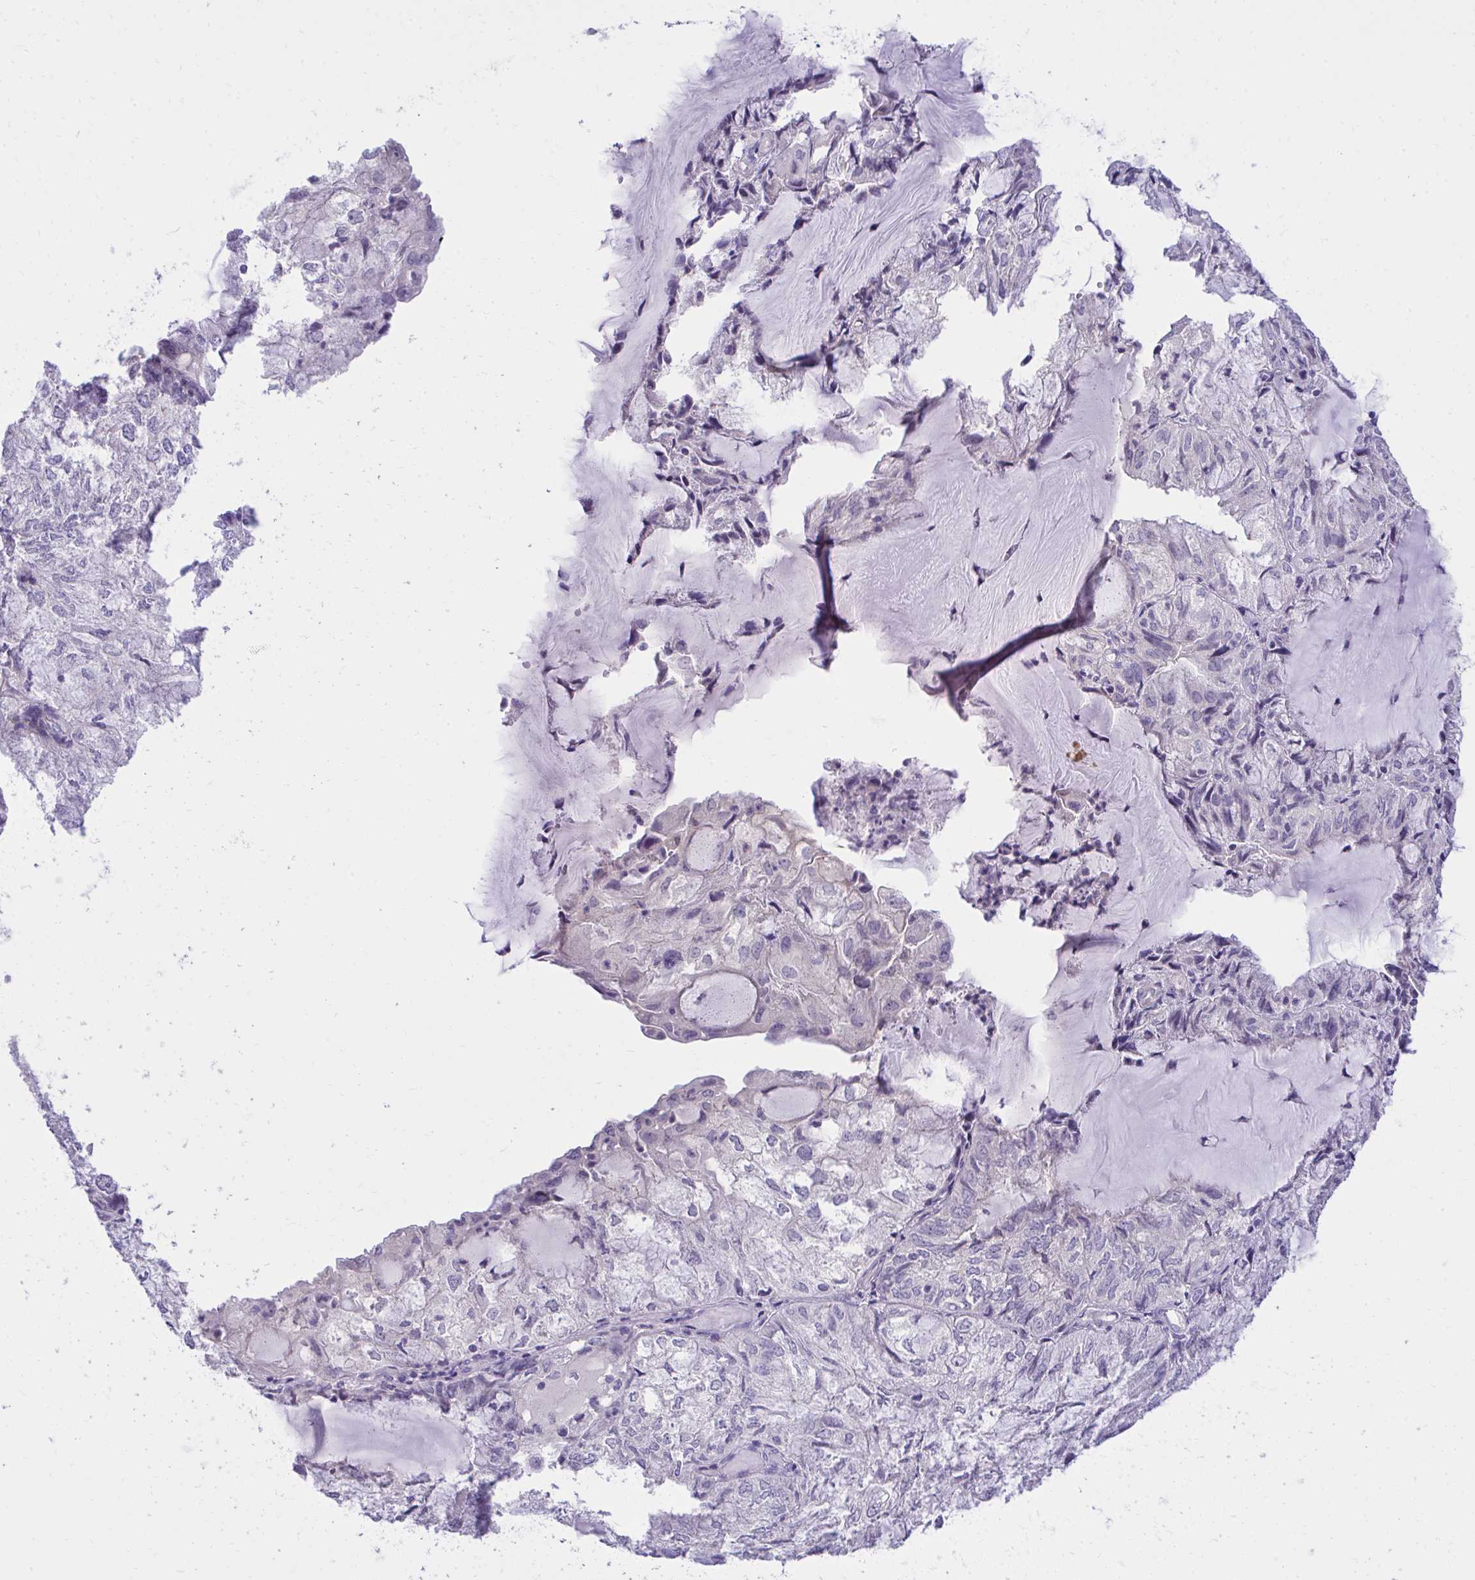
{"staining": {"intensity": "negative", "quantity": "none", "location": "none"}, "tissue": "endometrial cancer", "cell_type": "Tumor cells", "image_type": "cancer", "snomed": [{"axis": "morphology", "description": "Adenocarcinoma, NOS"}, {"axis": "topography", "description": "Endometrium"}], "caption": "Immunohistochemical staining of endometrial cancer demonstrates no significant staining in tumor cells. (DAB (3,3'-diaminobenzidine) IHC visualized using brightfield microscopy, high magnification).", "gene": "TMCO5A", "patient": {"sex": "female", "age": 81}}